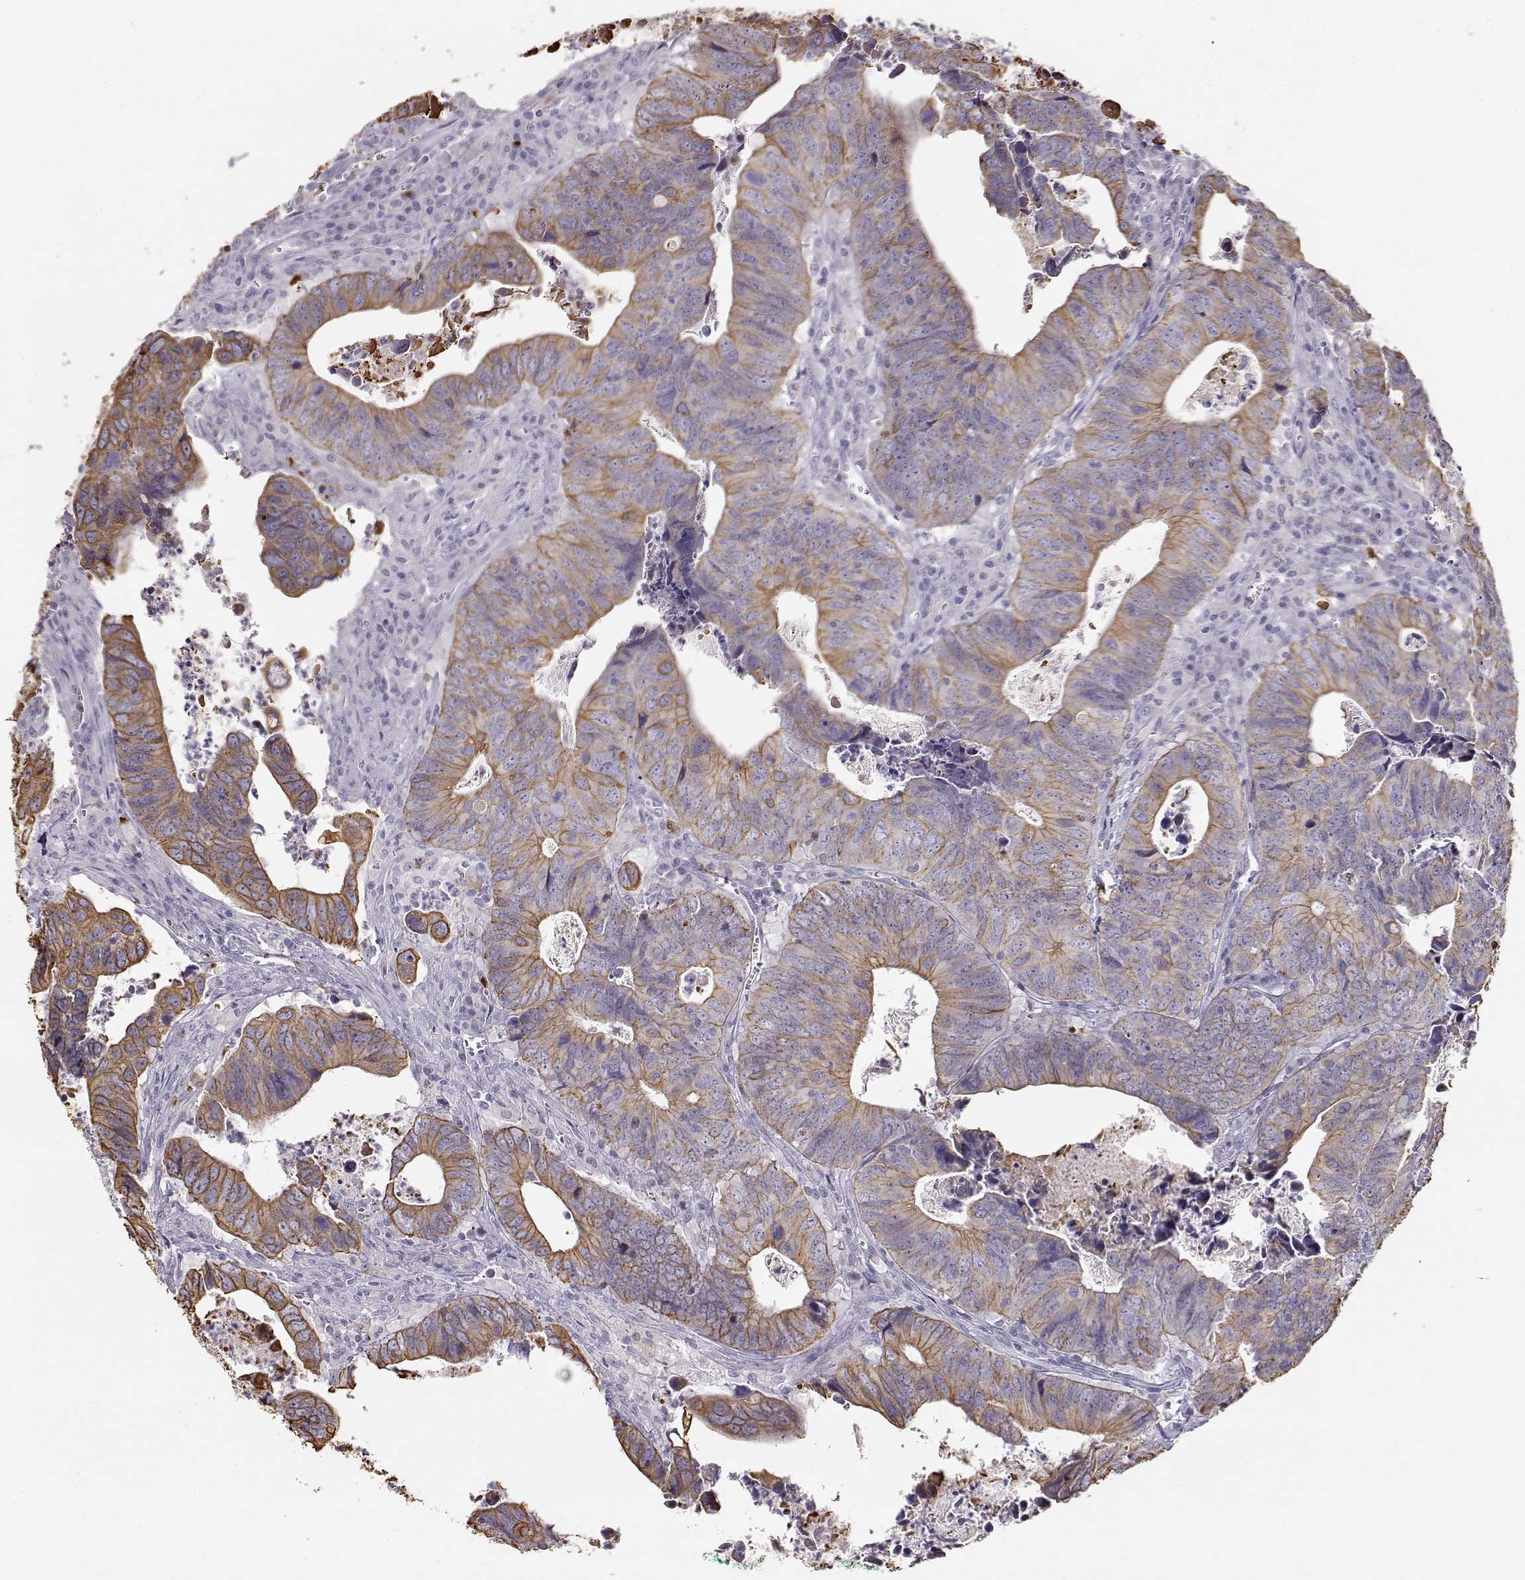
{"staining": {"intensity": "moderate", "quantity": ">75%", "location": "cytoplasmic/membranous"}, "tissue": "colorectal cancer", "cell_type": "Tumor cells", "image_type": "cancer", "snomed": [{"axis": "morphology", "description": "Adenocarcinoma, NOS"}, {"axis": "topography", "description": "Colon"}], "caption": "Immunohistochemistry (IHC) micrograph of colorectal cancer (adenocarcinoma) stained for a protein (brown), which demonstrates medium levels of moderate cytoplasmic/membranous expression in approximately >75% of tumor cells.", "gene": "S100B", "patient": {"sex": "female", "age": 82}}